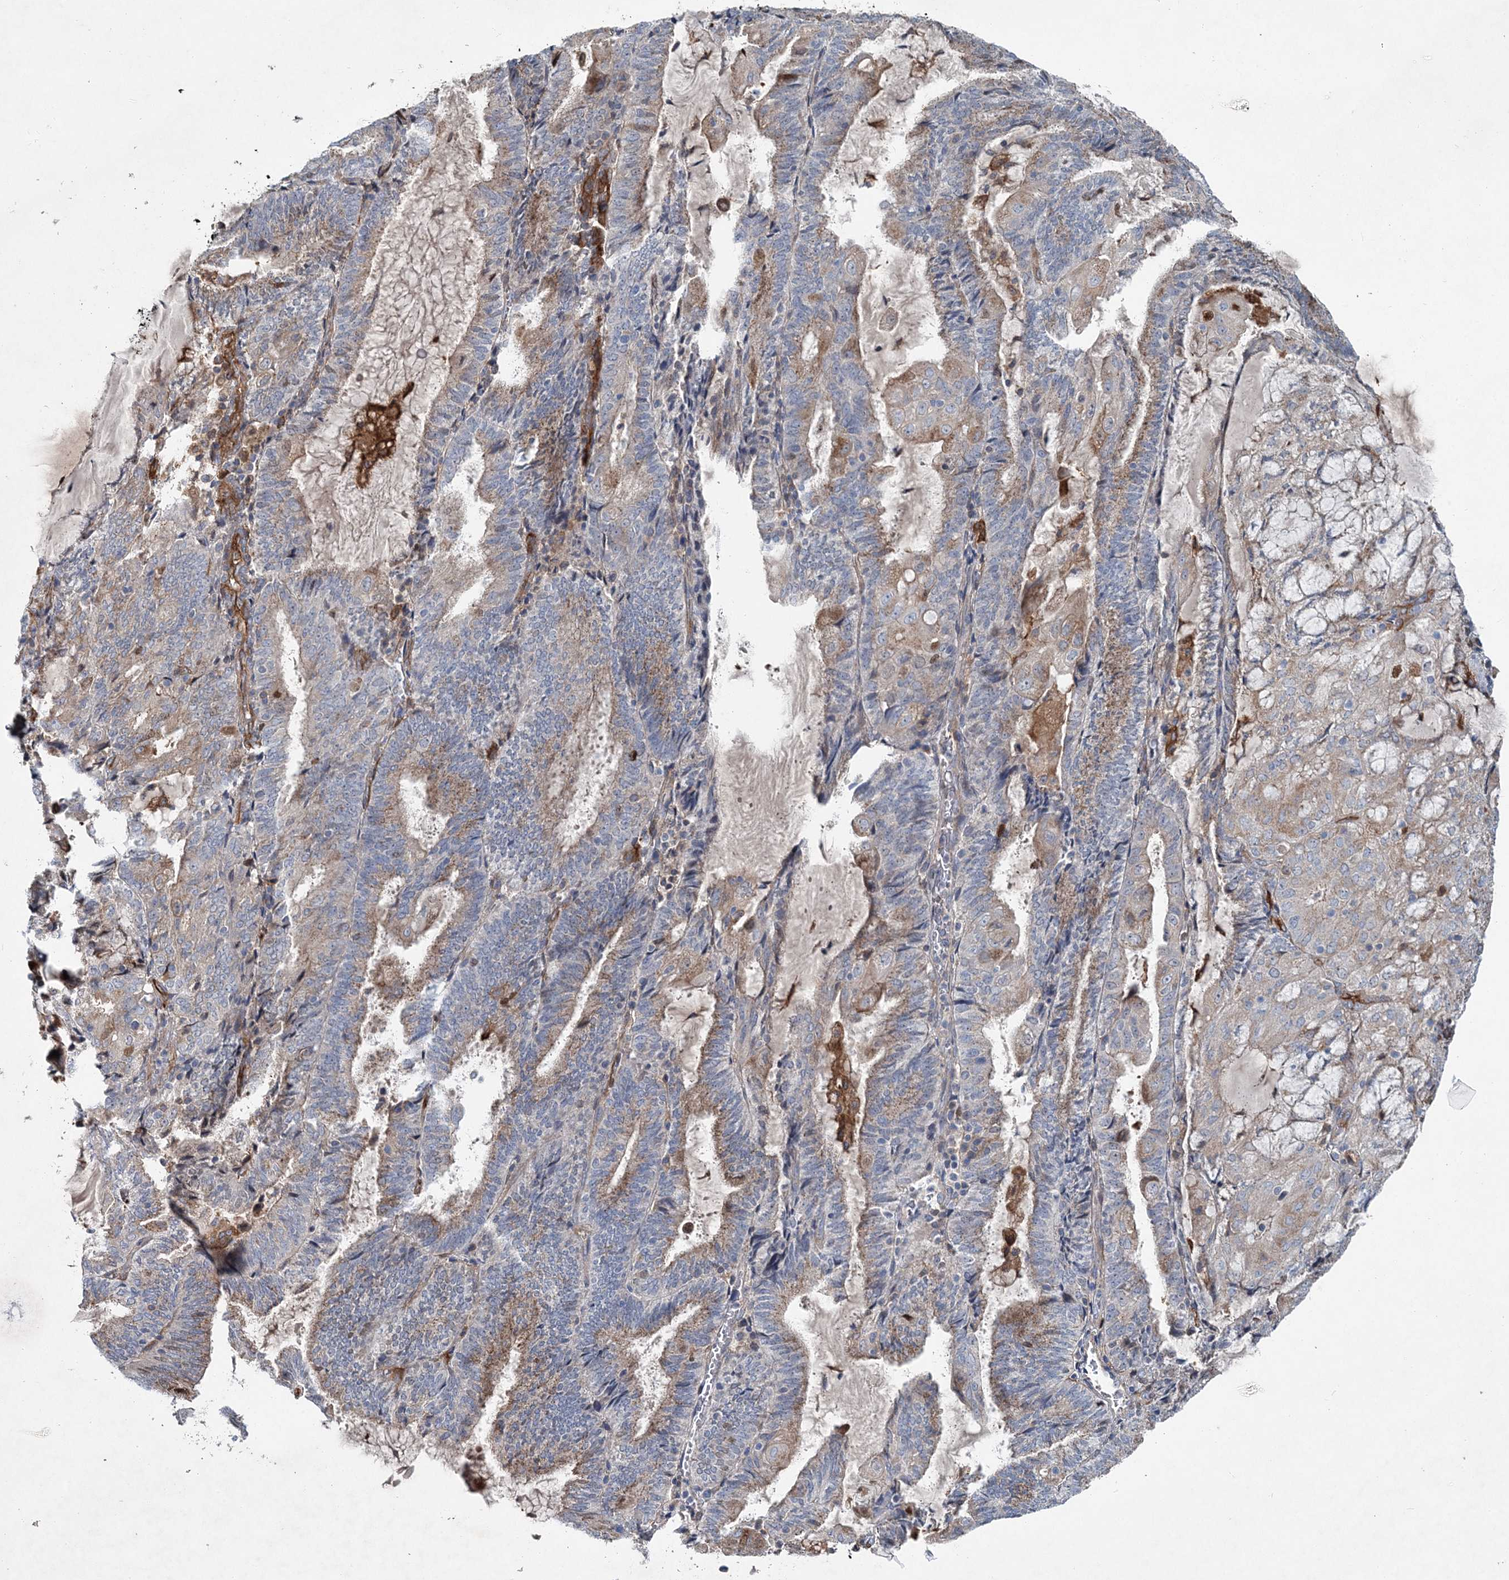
{"staining": {"intensity": "moderate", "quantity": "25%-75%", "location": "cytoplasmic/membranous"}, "tissue": "endometrial cancer", "cell_type": "Tumor cells", "image_type": "cancer", "snomed": [{"axis": "morphology", "description": "Adenocarcinoma, NOS"}, {"axis": "topography", "description": "Endometrium"}], "caption": "Human endometrial cancer stained for a protein (brown) demonstrates moderate cytoplasmic/membranous positive staining in about 25%-75% of tumor cells.", "gene": "SPOPL", "patient": {"sex": "female", "age": 81}}